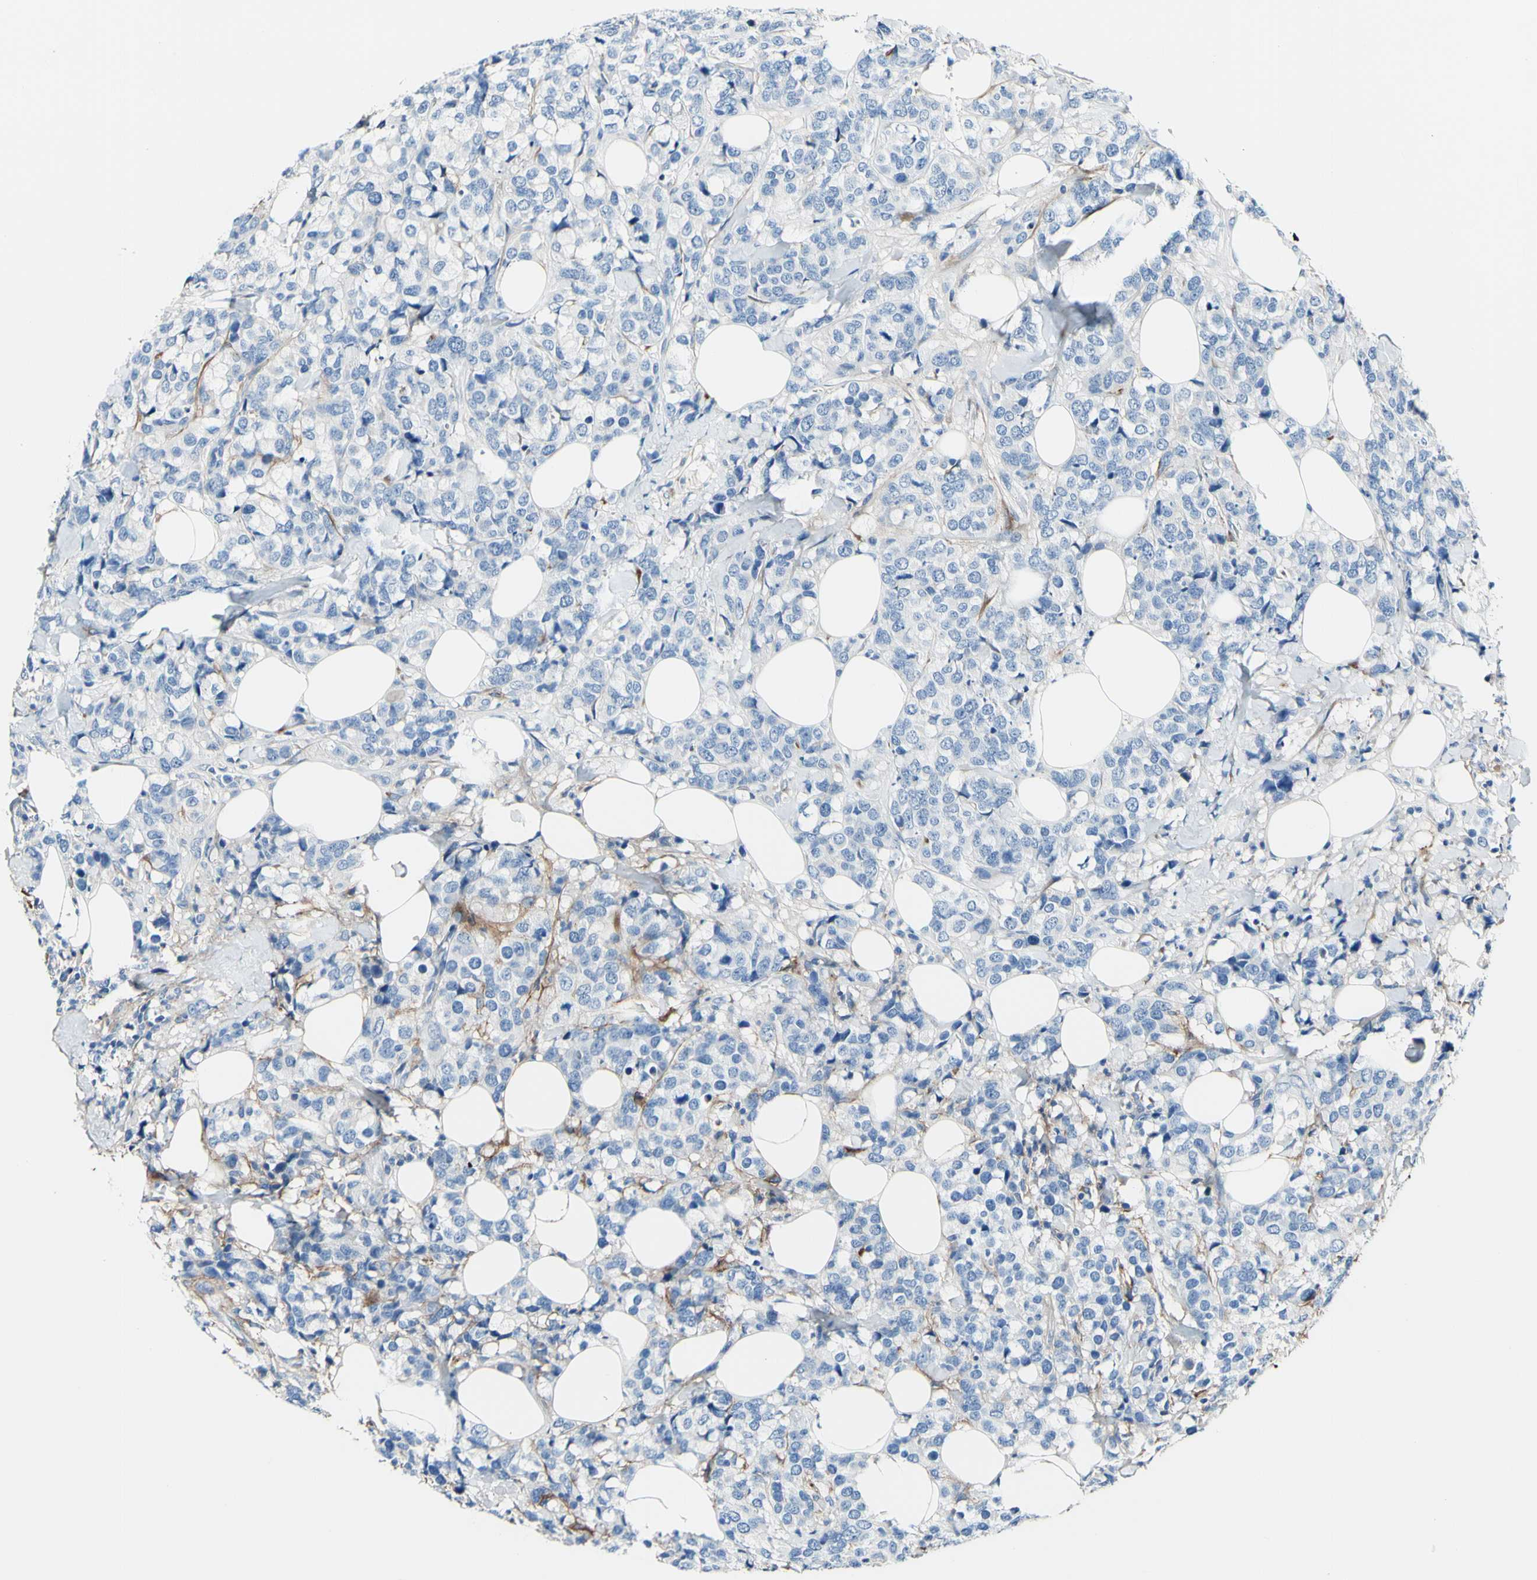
{"staining": {"intensity": "negative", "quantity": "none", "location": "none"}, "tissue": "breast cancer", "cell_type": "Tumor cells", "image_type": "cancer", "snomed": [{"axis": "morphology", "description": "Lobular carcinoma"}, {"axis": "topography", "description": "Breast"}], "caption": "Tumor cells are negative for brown protein staining in lobular carcinoma (breast).", "gene": "COL6A3", "patient": {"sex": "female", "age": 59}}